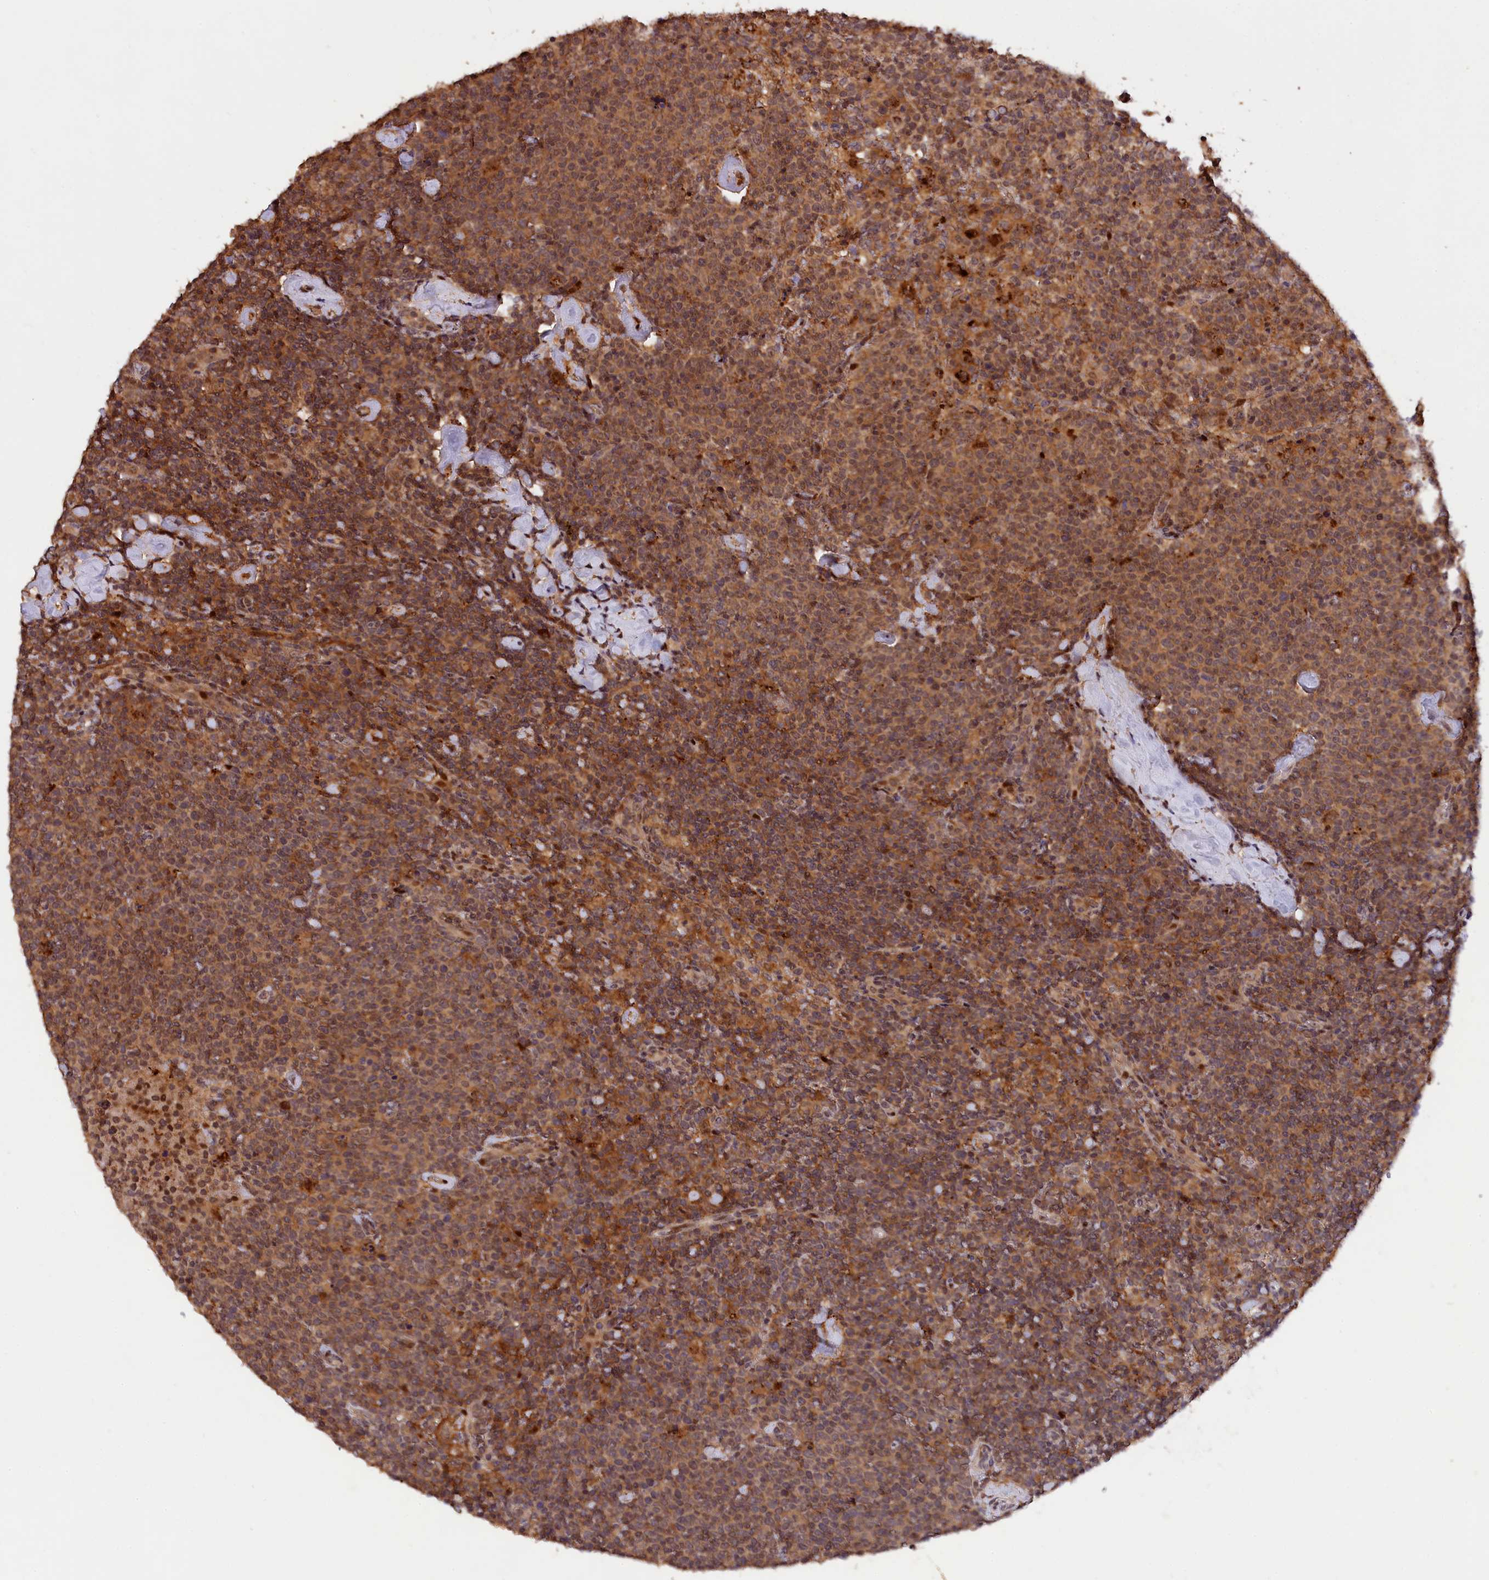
{"staining": {"intensity": "moderate", "quantity": "25%-75%", "location": "cytoplasmic/membranous,nuclear"}, "tissue": "lymphoma", "cell_type": "Tumor cells", "image_type": "cancer", "snomed": [{"axis": "morphology", "description": "Malignant lymphoma, non-Hodgkin's type, High grade"}, {"axis": "topography", "description": "Lymph node"}], "caption": "Moderate cytoplasmic/membranous and nuclear positivity is present in approximately 25%-75% of tumor cells in malignant lymphoma, non-Hodgkin's type (high-grade). Immunohistochemistry stains the protein of interest in brown and the nuclei are stained blue.", "gene": "PHAF1", "patient": {"sex": "male", "age": 61}}